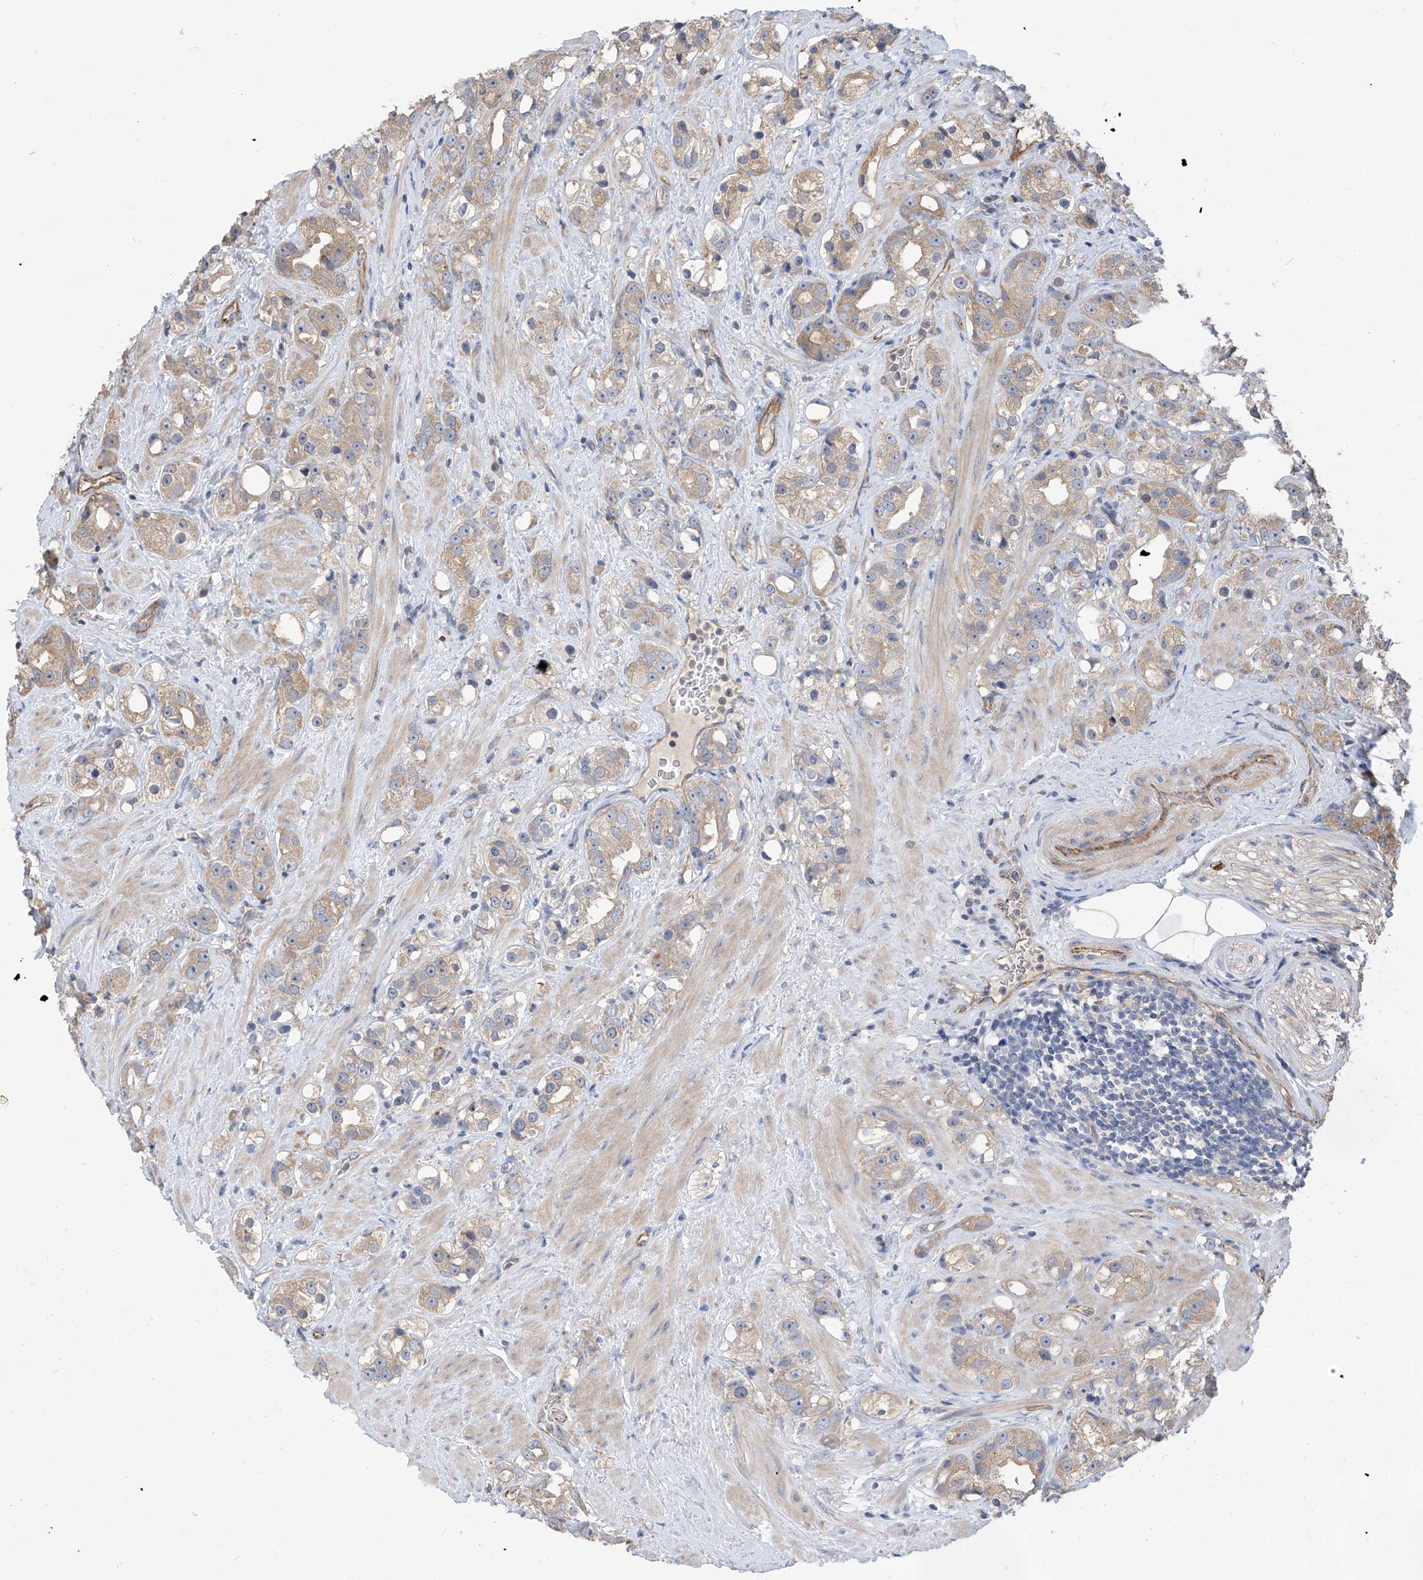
{"staining": {"intensity": "weak", "quantity": ">75%", "location": "cytoplasmic/membranous"}, "tissue": "prostate cancer", "cell_type": "Tumor cells", "image_type": "cancer", "snomed": [{"axis": "morphology", "description": "Adenocarcinoma, NOS"}, {"axis": "topography", "description": "Prostate"}], "caption": "Brown immunohistochemical staining in adenocarcinoma (prostate) demonstrates weak cytoplasmic/membranous staining in about >75% of tumor cells.", "gene": "PHACTR4", "patient": {"sex": "male", "age": 79}}